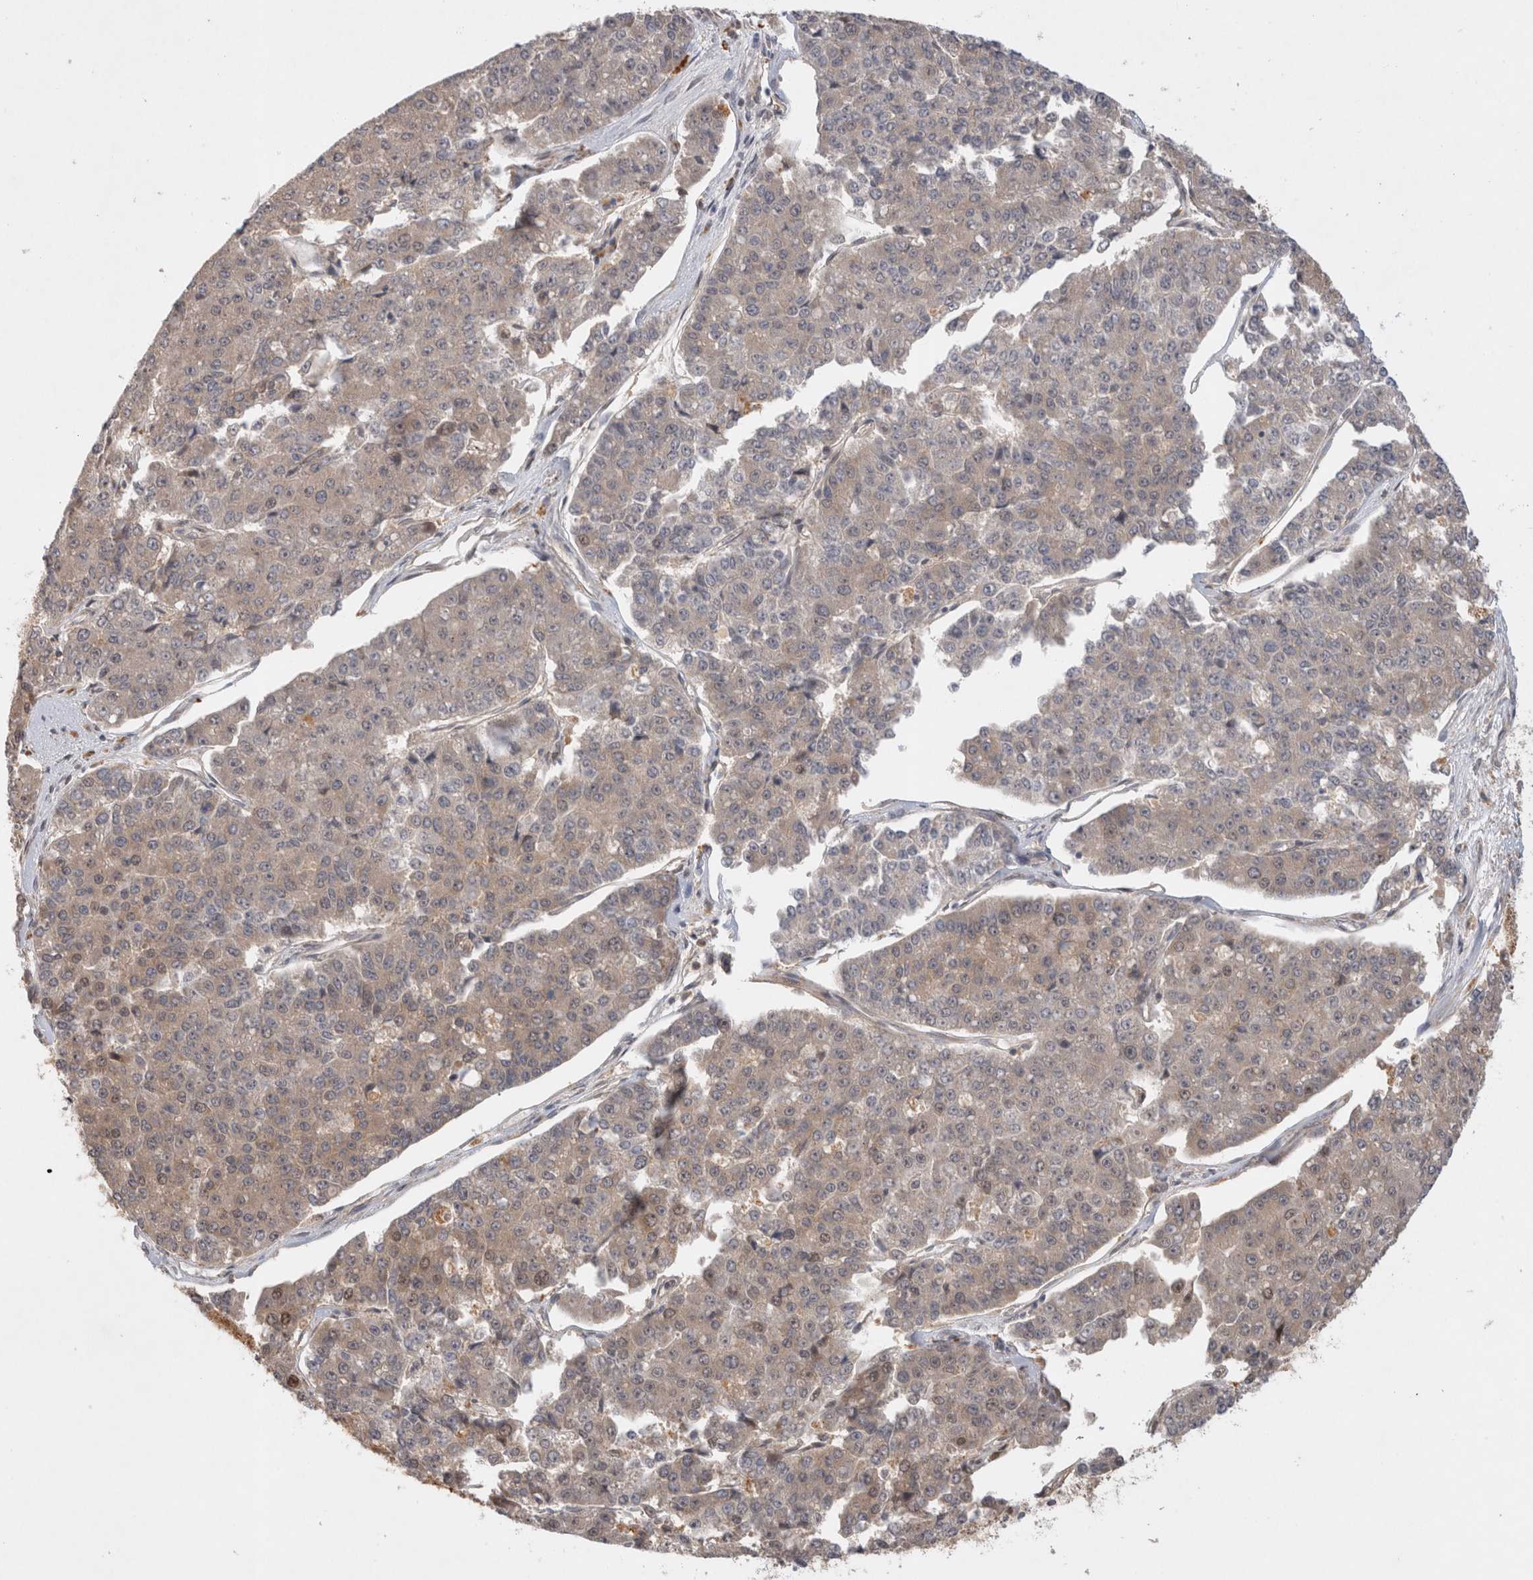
{"staining": {"intensity": "weak", "quantity": "25%-75%", "location": "cytoplasmic/membranous,nuclear"}, "tissue": "pancreatic cancer", "cell_type": "Tumor cells", "image_type": "cancer", "snomed": [{"axis": "morphology", "description": "Adenocarcinoma, NOS"}, {"axis": "topography", "description": "Pancreas"}], "caption": "Immunohistochemistry (IHC) photomicrograph of adenocarcinoma (pancreatic) stained for a protein (brown), which shows low levels of weak cytoplasmic/membranous and nuclear positivity in approximately 25%-75% of tumor cells.", "gene": "HTT", "patient": {"sex": "male", "age": 50}}